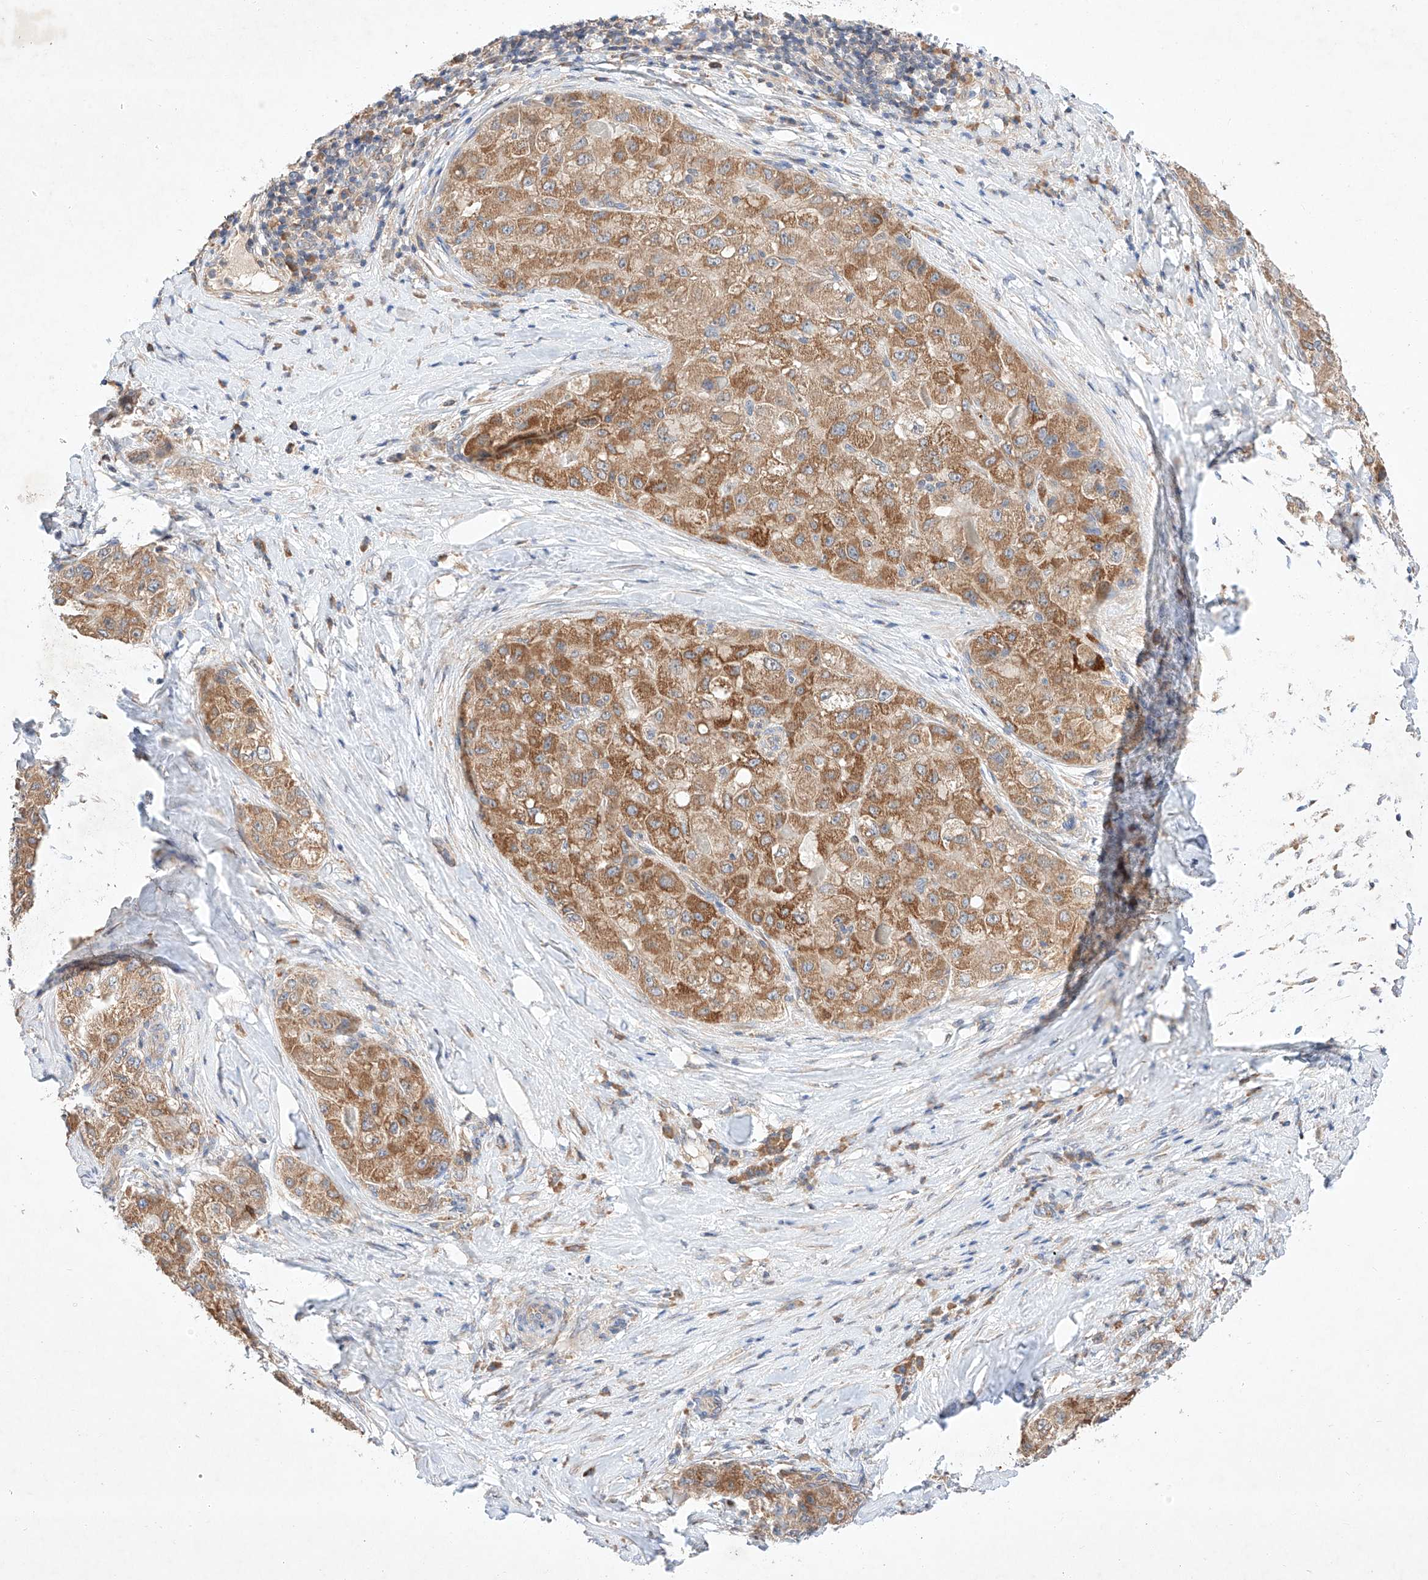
{"staining": {"intensity": "moderate", "quantity": ">75%", "location": "cytoplasmic/membranous"}, "tissue": "liver cancer", "cell_type": "Tumor cells", "image_type": "cancer", "snomed": [{"axis": "morphology", "description": "Carcinoma, Hepatocellular, NOS"}, {"axis": "topography", "description": "Liver"}], "caption": "The micrograph displays immunohistochemical staining of liver hepatocellular carcinoma. There is moderate cytoplasmic/membranous positivity is present in about >75% of tumor cells.", "gene": "C6orf118", "patient": {"sex": "male", "age": 80}}